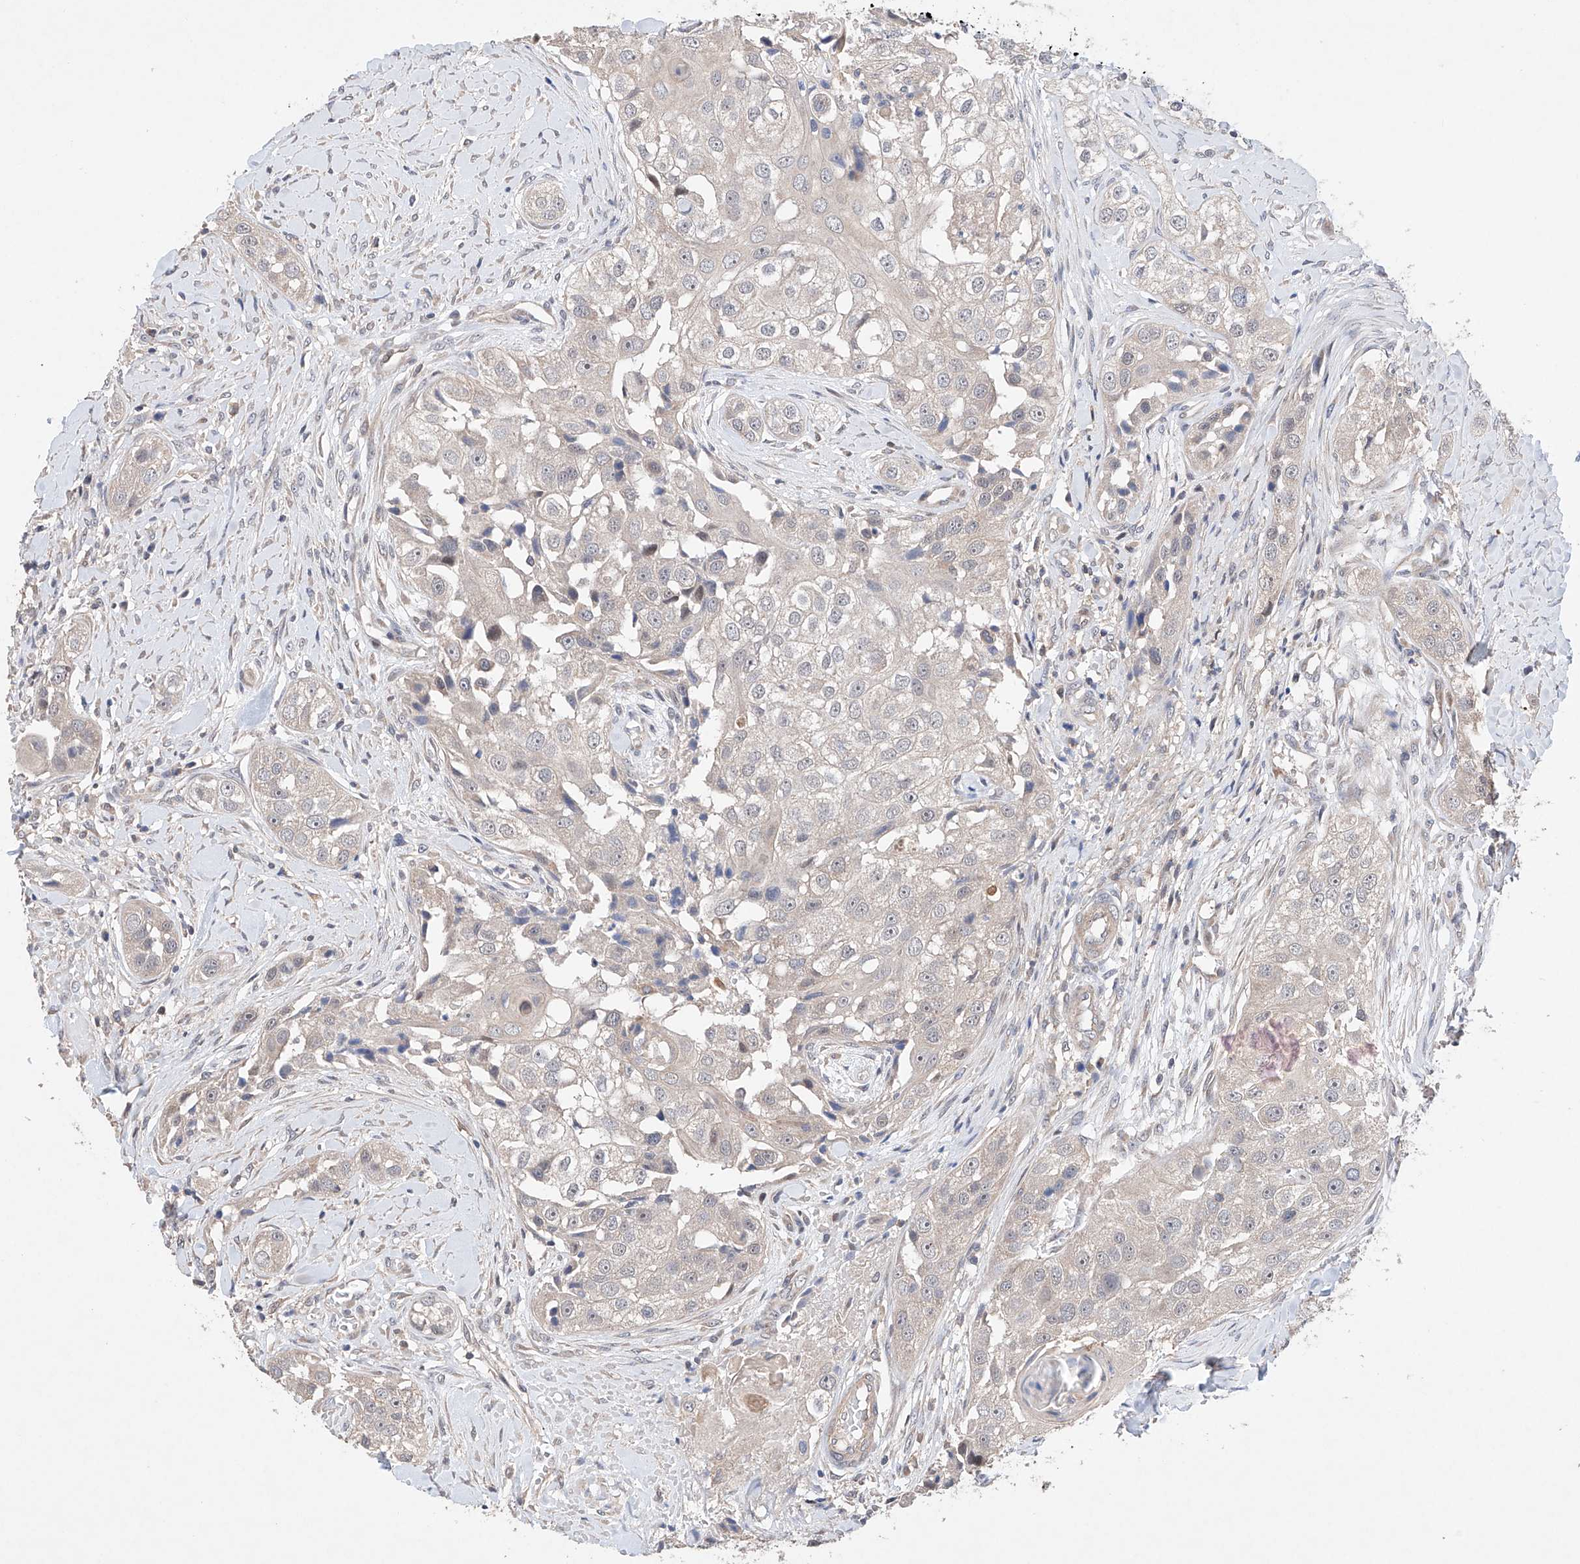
{"staining": {"intensity": "negative", "quantity": "none", "location": "none"}, "tissue": "head and neck cancer", "cell_type": "Tumor cells", "image_type": "cancer", "snomed": [{"axis": "morphology", "description": "Normal tissue, NOS"}, {"axis": "morphology", "description": "Squamous cell carcinoma, NOS"}, {"axis": "topography", "description": "Skeletal muscle"}, {"axis": "topography", "description": "Head-Neck"}], "caption": "This is an immunohistochemistry (IHC) photomicrograph of human head and neck cancer (squamous cell carcinoma). There is no positivity in tumor cells.", "gene": "AFG1L", "patient": {"sex": "male", "age": 51}}